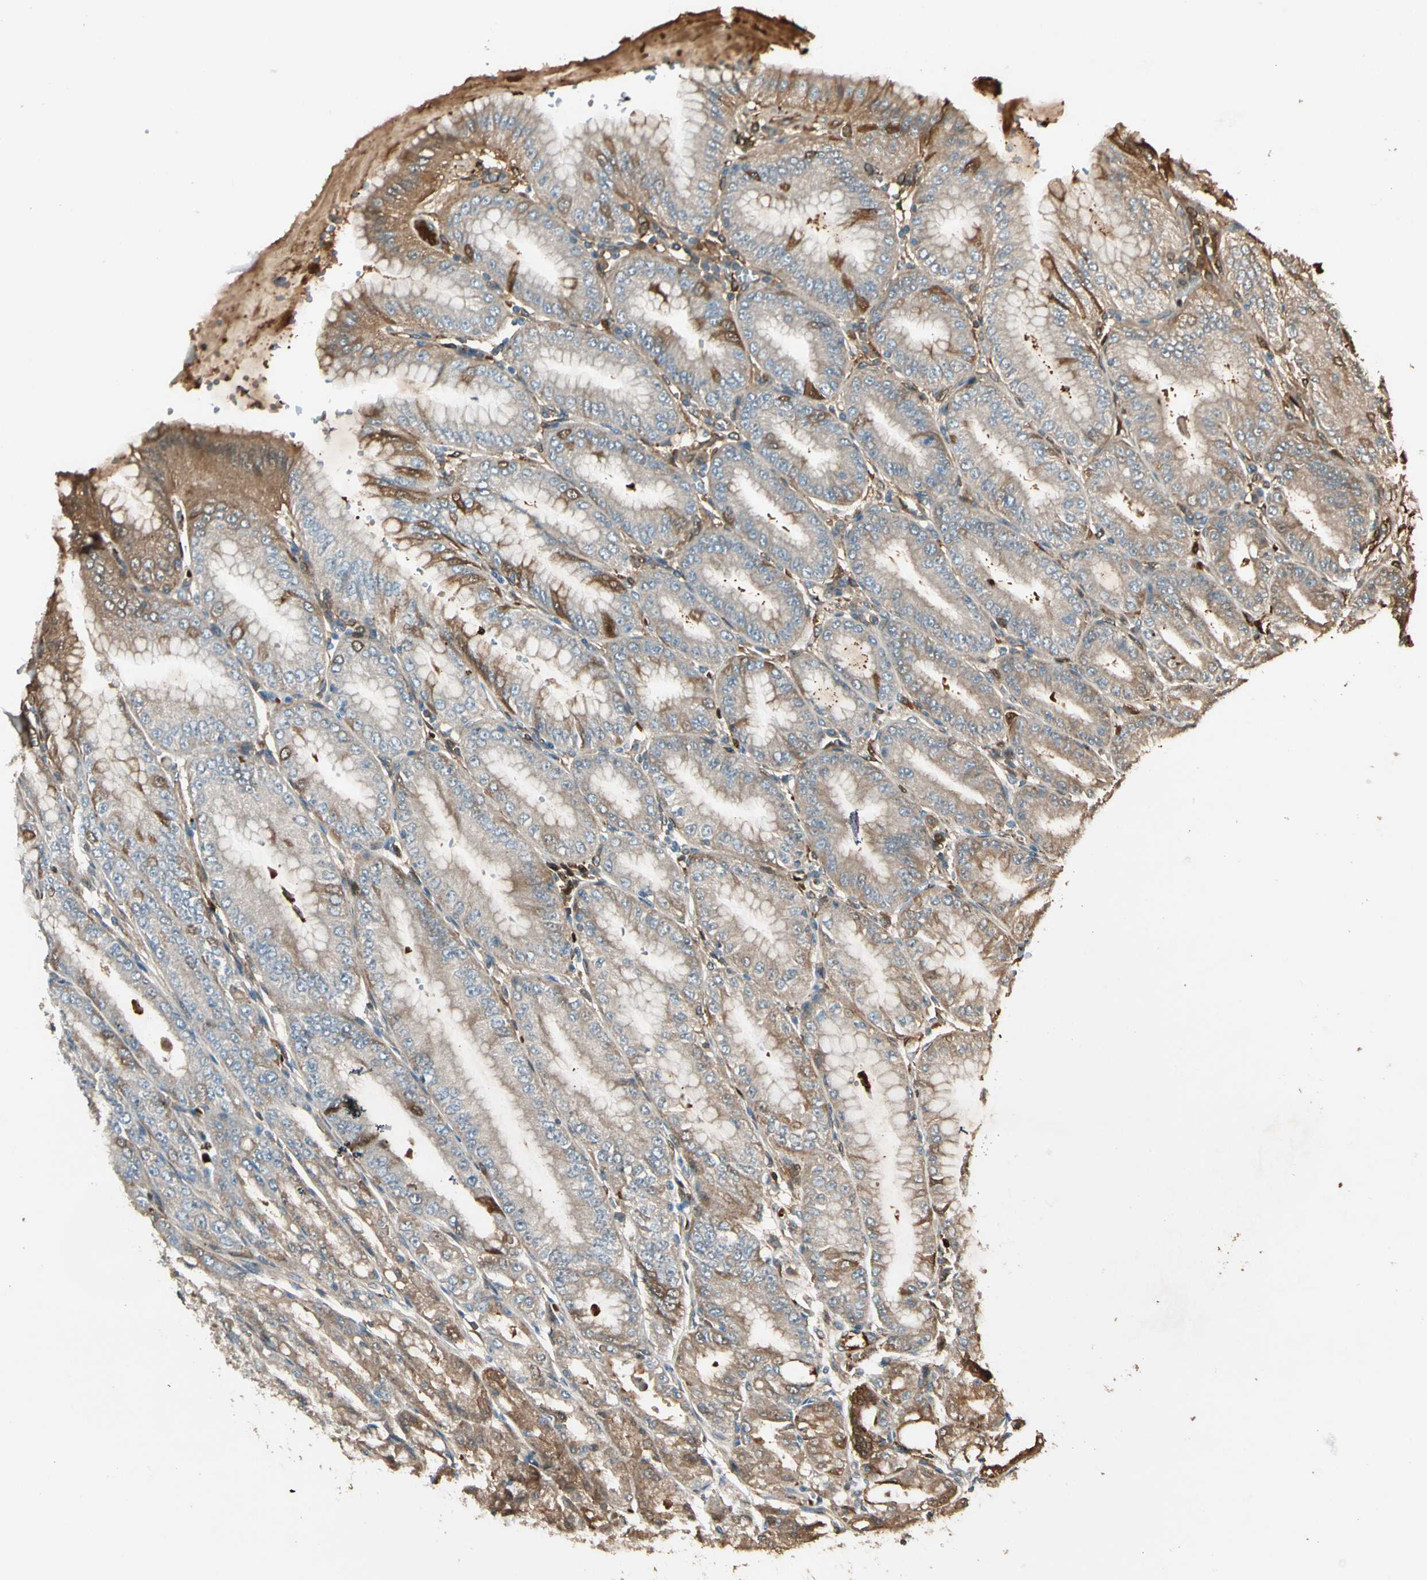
{"staining": {"intensity": "weak", "quantity": ">75%", "location": "cytoplasmic/membranous"}, "tissue": "stomach", "cell_type": "Glandular cells", "image_type": "normal", "snomed": [{"axis": "morphology", "description": "Normal tissue, NOS"}, {"axis": "topography", "description": "Stomach, lower"}], "caption": "Protein positivity by immunohistochemistry (IHC) exhibits weak cytoplasmic/membranous positivity in approximately >75% of glandular cells in normal stomach. Ihc stains the protein in brown and the nuclei are stained blue.", "gene": "STX11", "patient": {"sex": "male", "age": 71}}